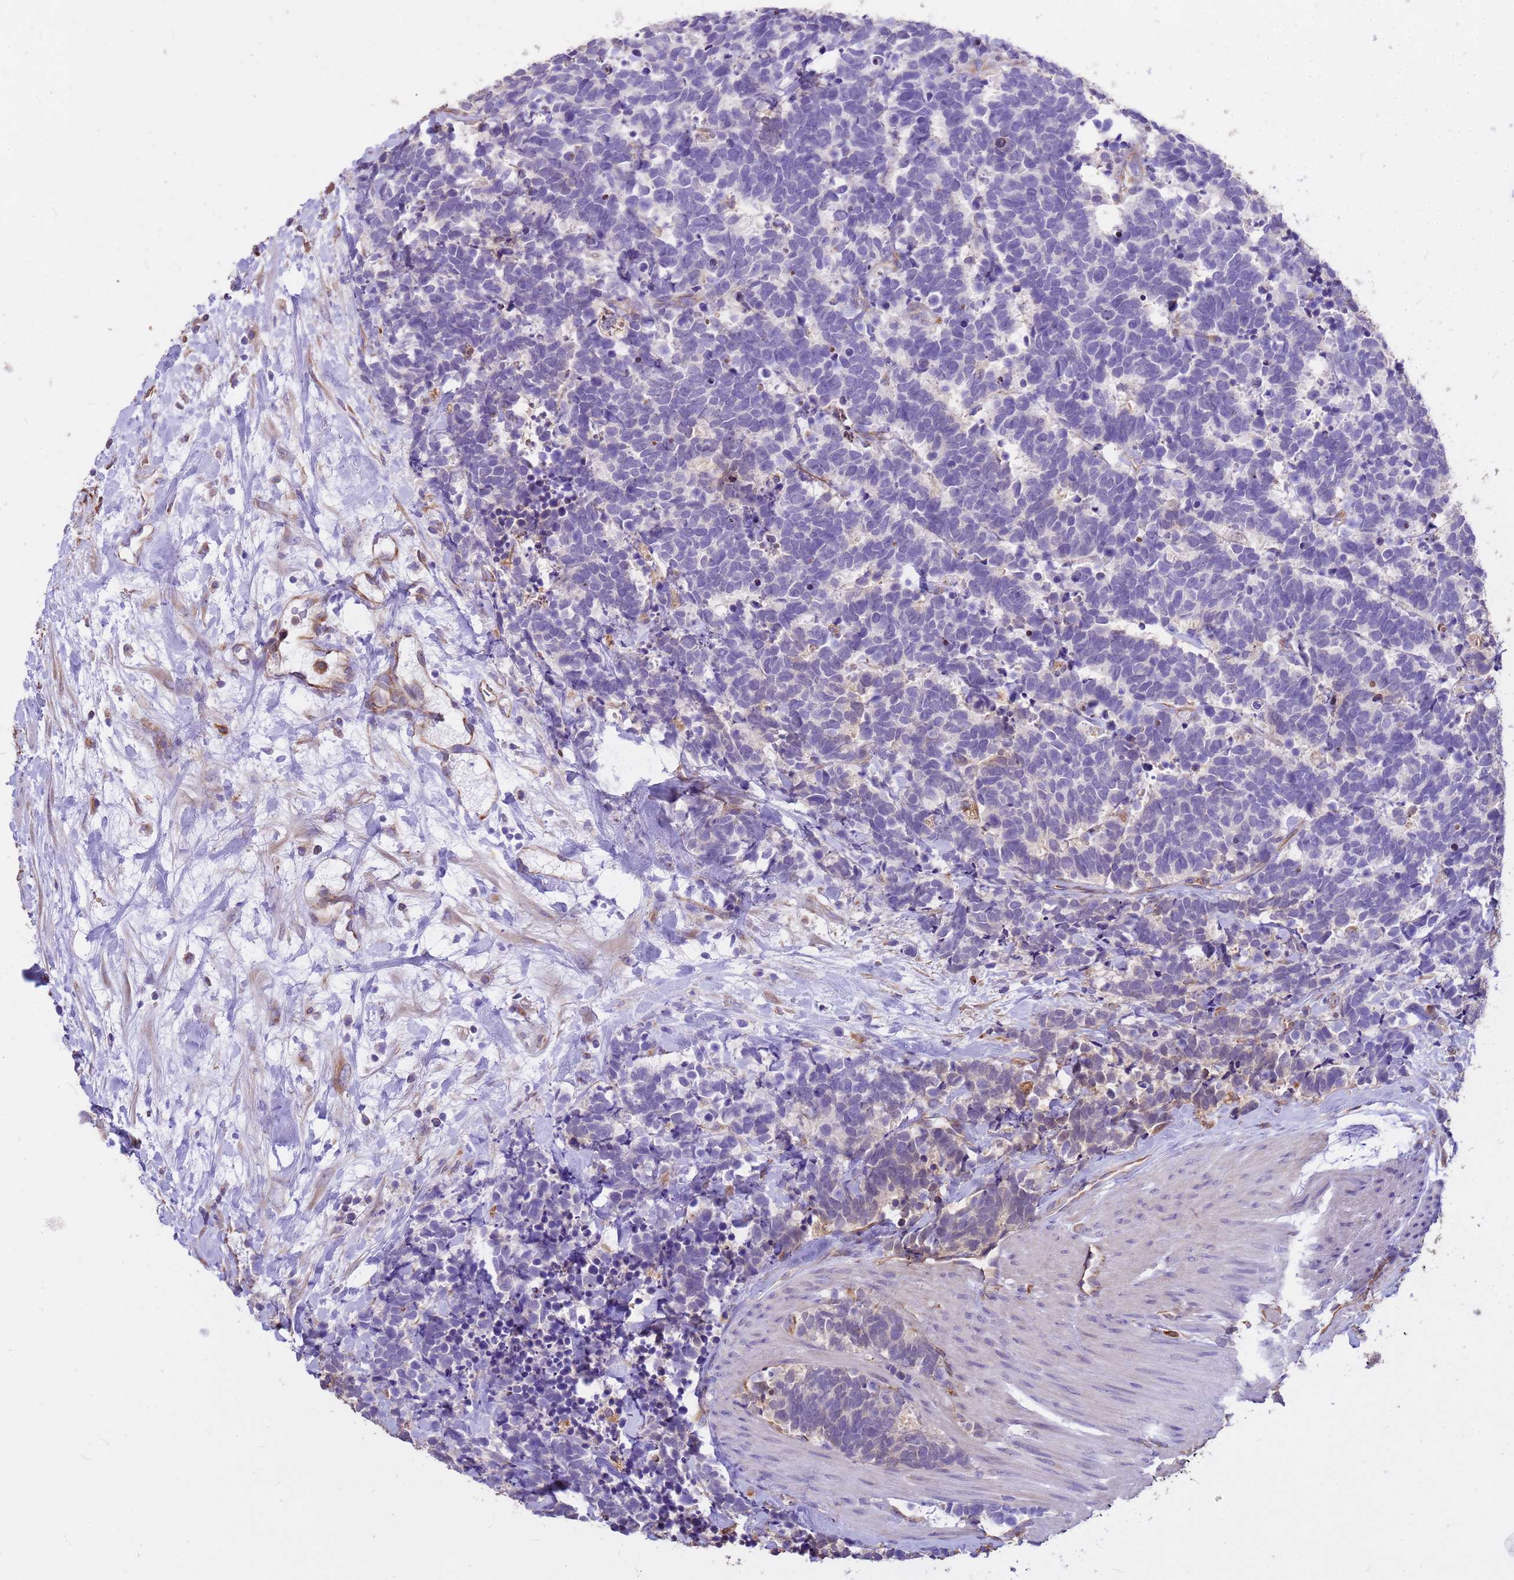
{"staining": {"intensity": "negative", "quantity": "none", "location": "none"}, "tissue": "carcinoid", "cell_type": "Tumor cells", "image_type": "cancer", "snomed": [{"axis": "morphology", "description": "Carcinoma, NOS"}, {"axis": "morphology", "description": "Carcinoid, malignant, NOS"}, {"axis": "topography", "description": "Prostate"}], "caption": "Human carcinoid stained for a protein using immunohistochemistry displays no positivity in tumor cells.", "gene": "TCEAL3", "patient": {"sex": "male", "age": 57}}